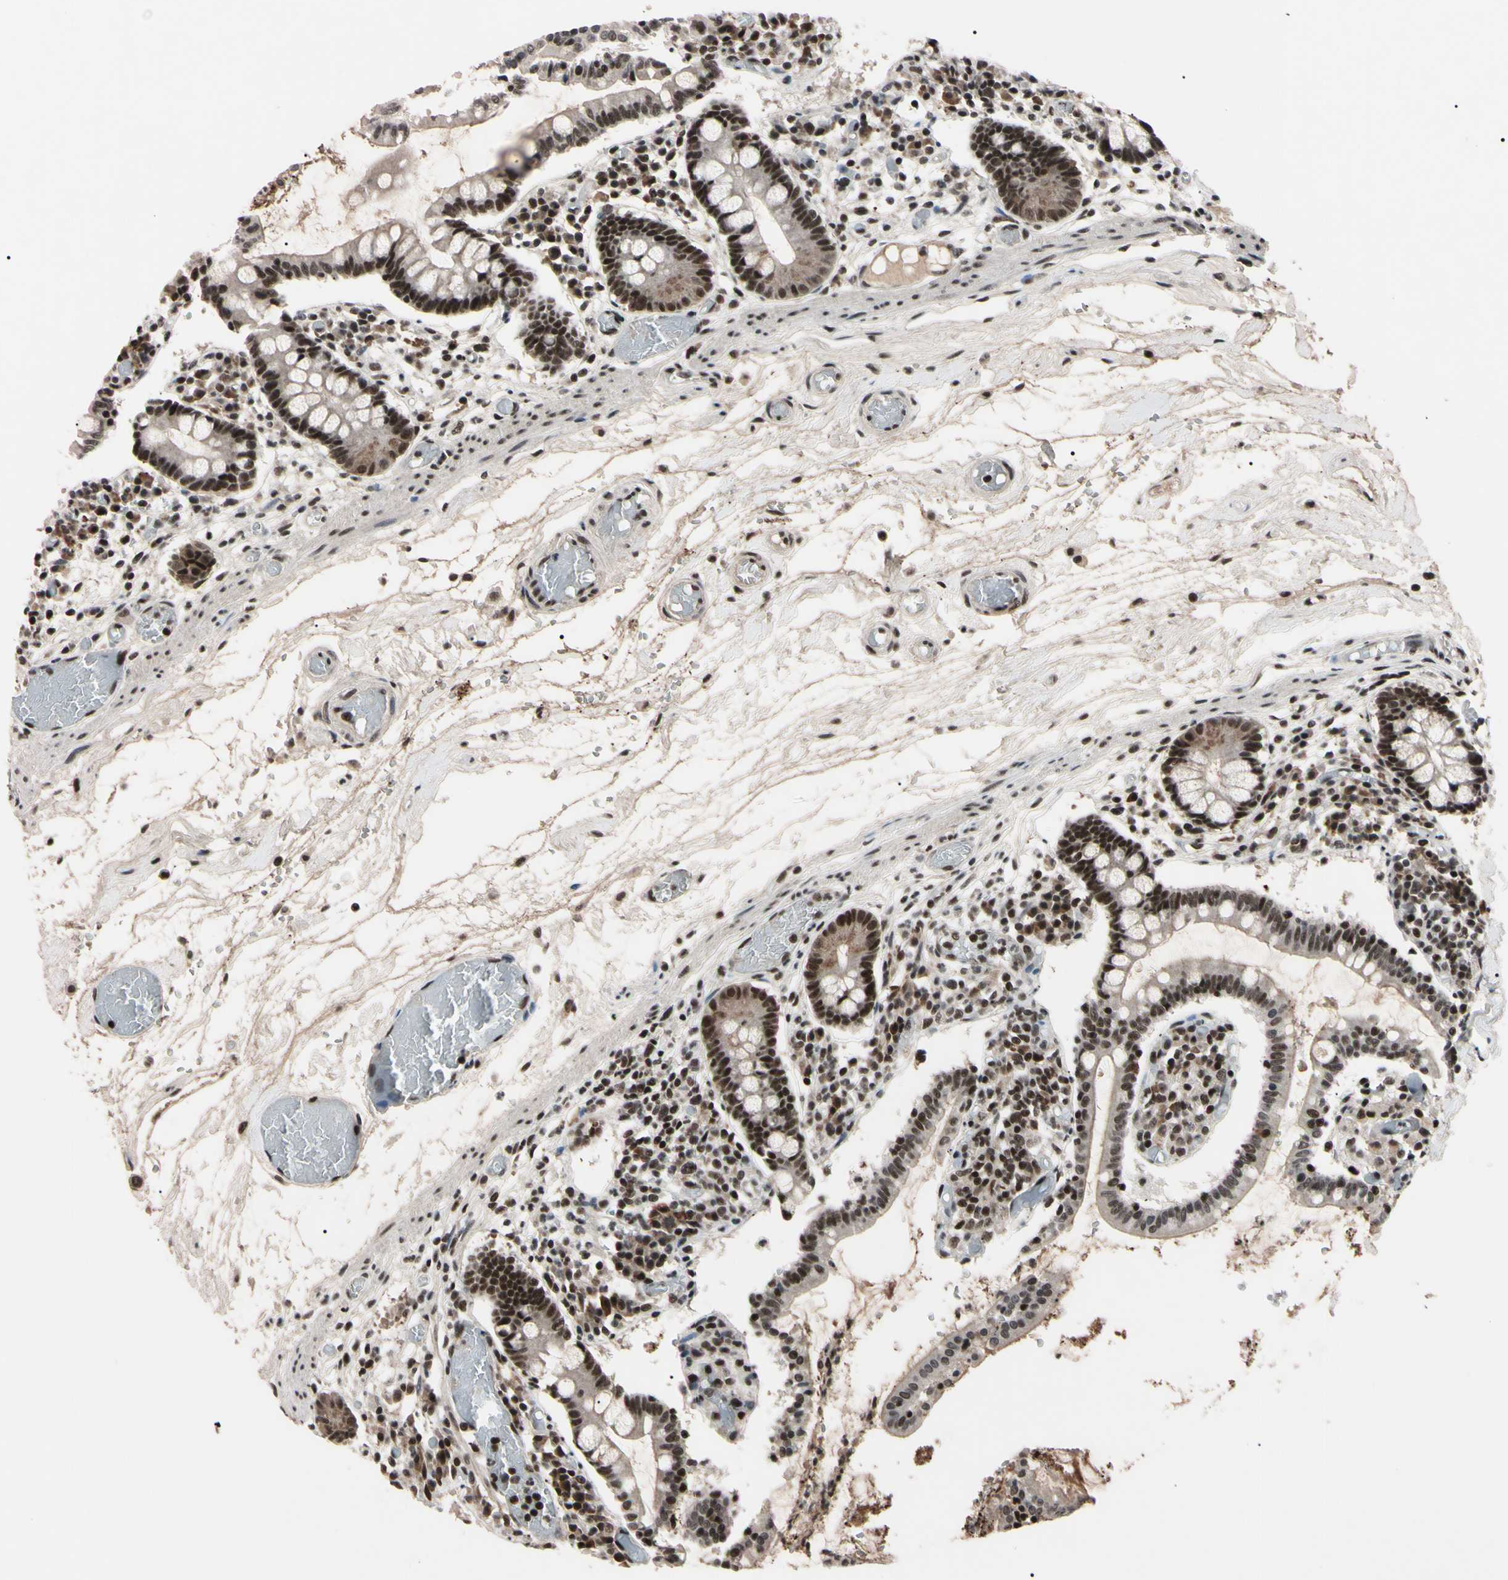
{"staining": {"intensity": "moderate", "quantity": "25%-75%", "location": "cytoplasmic/membranous,nuclear"}, "tissue": "small intestine", "cell_type": "Glandular cells", "image_type": "normal", "snomed": [{"axis": "morphology", "description": "Normal tissue, NOS"}, {"axis": "topography", "description": "Small intestine"}], "caption": "Protein expression analysis of unremarkable human small intestine reveals moderate cytoplasmic/membranous,nuclear expression in approximately 25%-75% of glandular cells.", "gene": "YY1", "patient": {"sex": "female", "age": 61}}